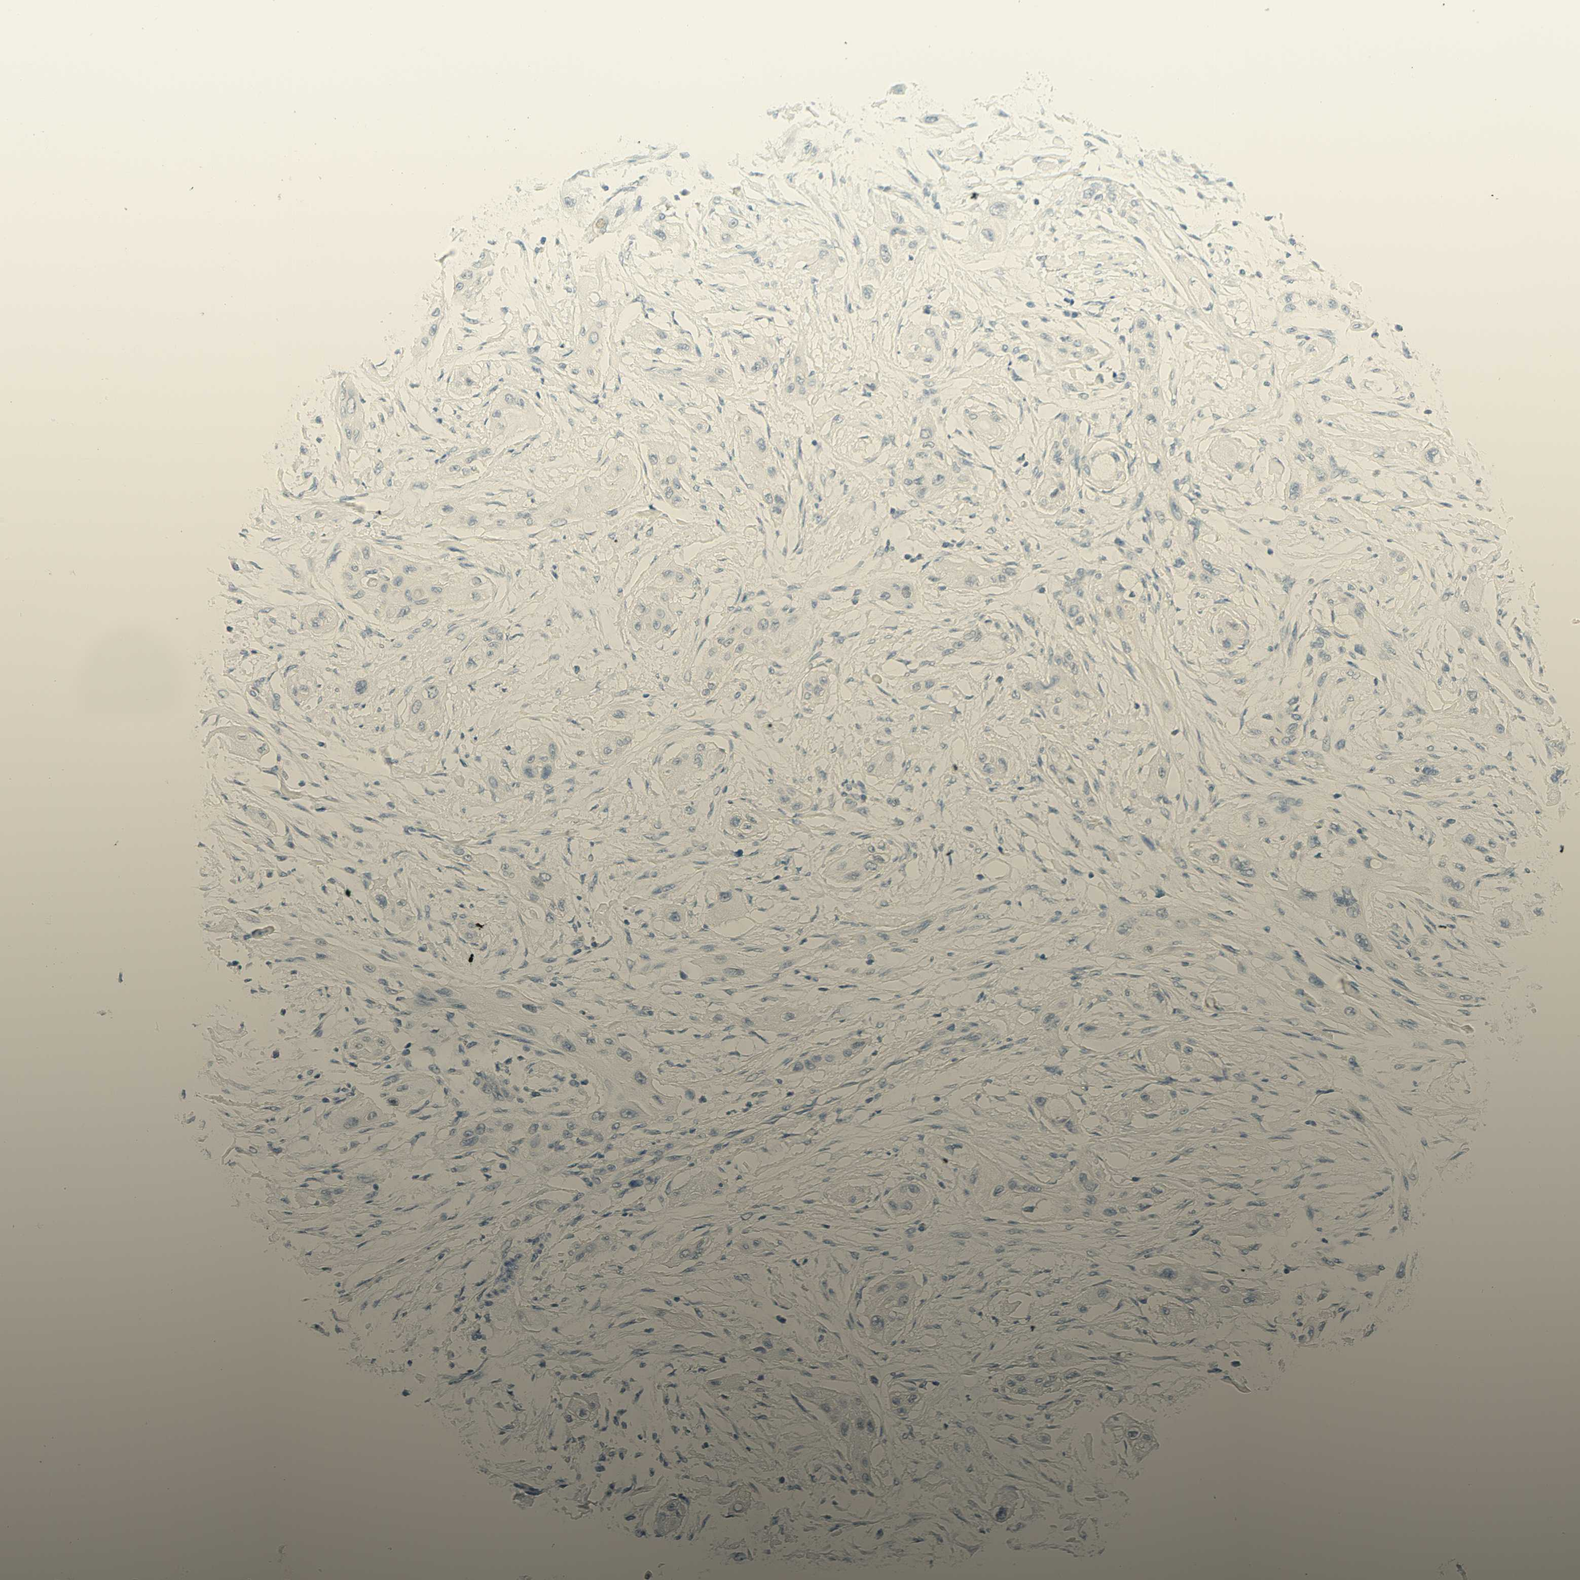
{"staining": {"intensity": "negative", "quantity": "none", "location": "none"}, "tissue": "lung cancer", "cell_type": "Tumor cells", "image_type": "cancer", "snomed": [{"axis": "morphology", "description": "Squamous cell carcinoma, NOS"}, {"axis": "topography", "description": "Lung"}], "caption": "High power microscopy image of an immunohistochemistry image of squamous cell carcinoma (lung), revealing no significant staining in tumor cells.", "gene": "TMEM132D", "patient": {"sex": "female", "age": 47}}